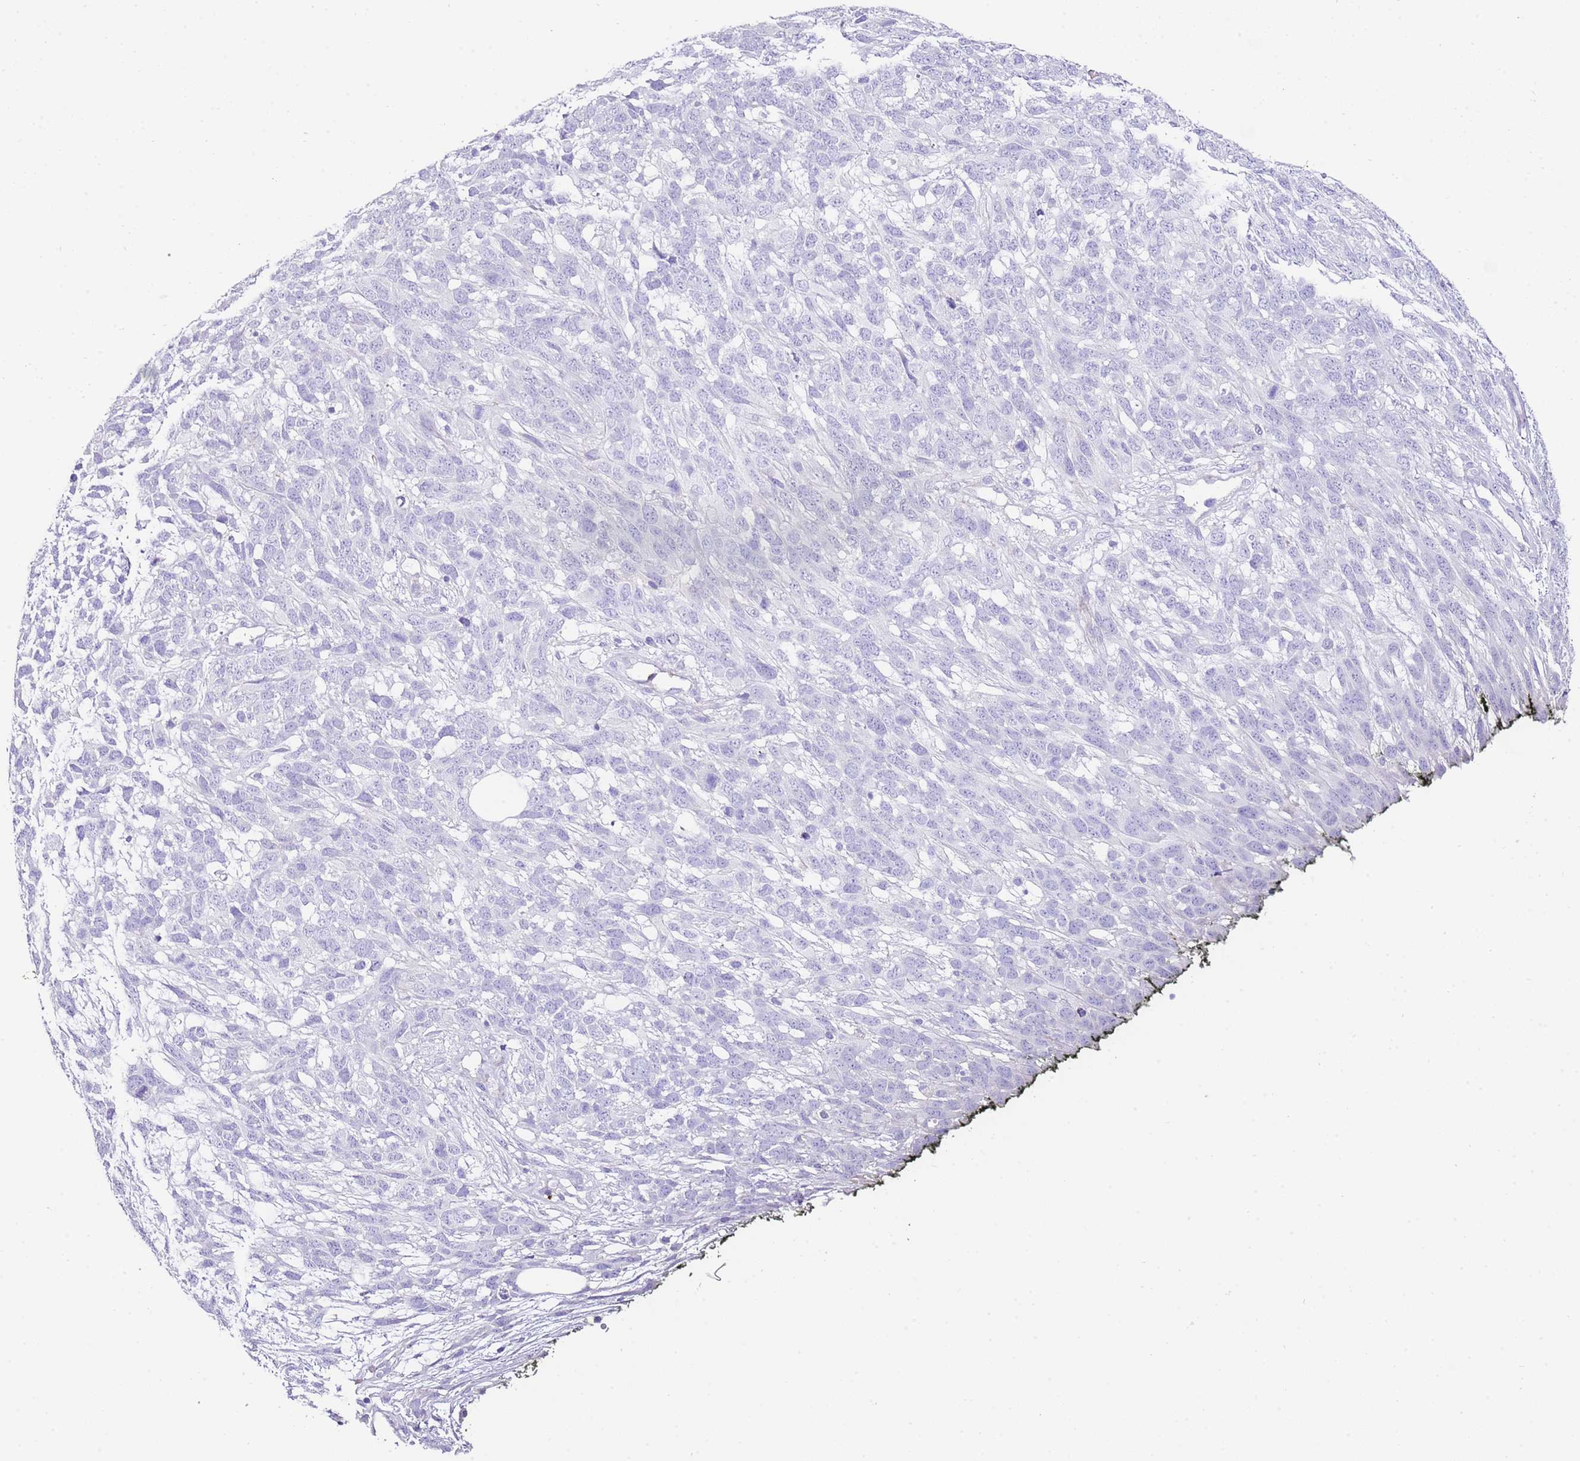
{"staining": {"intensity": "negative", "quantity": "none", "location": "none"}, "tissue": "melanoma", "cell_type": "Tumor cells", "image_type": "cancer", "snomed": [{"axis": "morphology", "description": "Normal morphology"}, {"axis": "morphology", "description": "Malignant melanoma, NOS"}, {"axis": "topography", "description": "Skin"}], "caption": "Immunohistochemical staining of human melanoma exhibits no significant expression in tumor cells.", "gene": "ALDH3A1", "patient": {"sex": "female", "age": 72}}